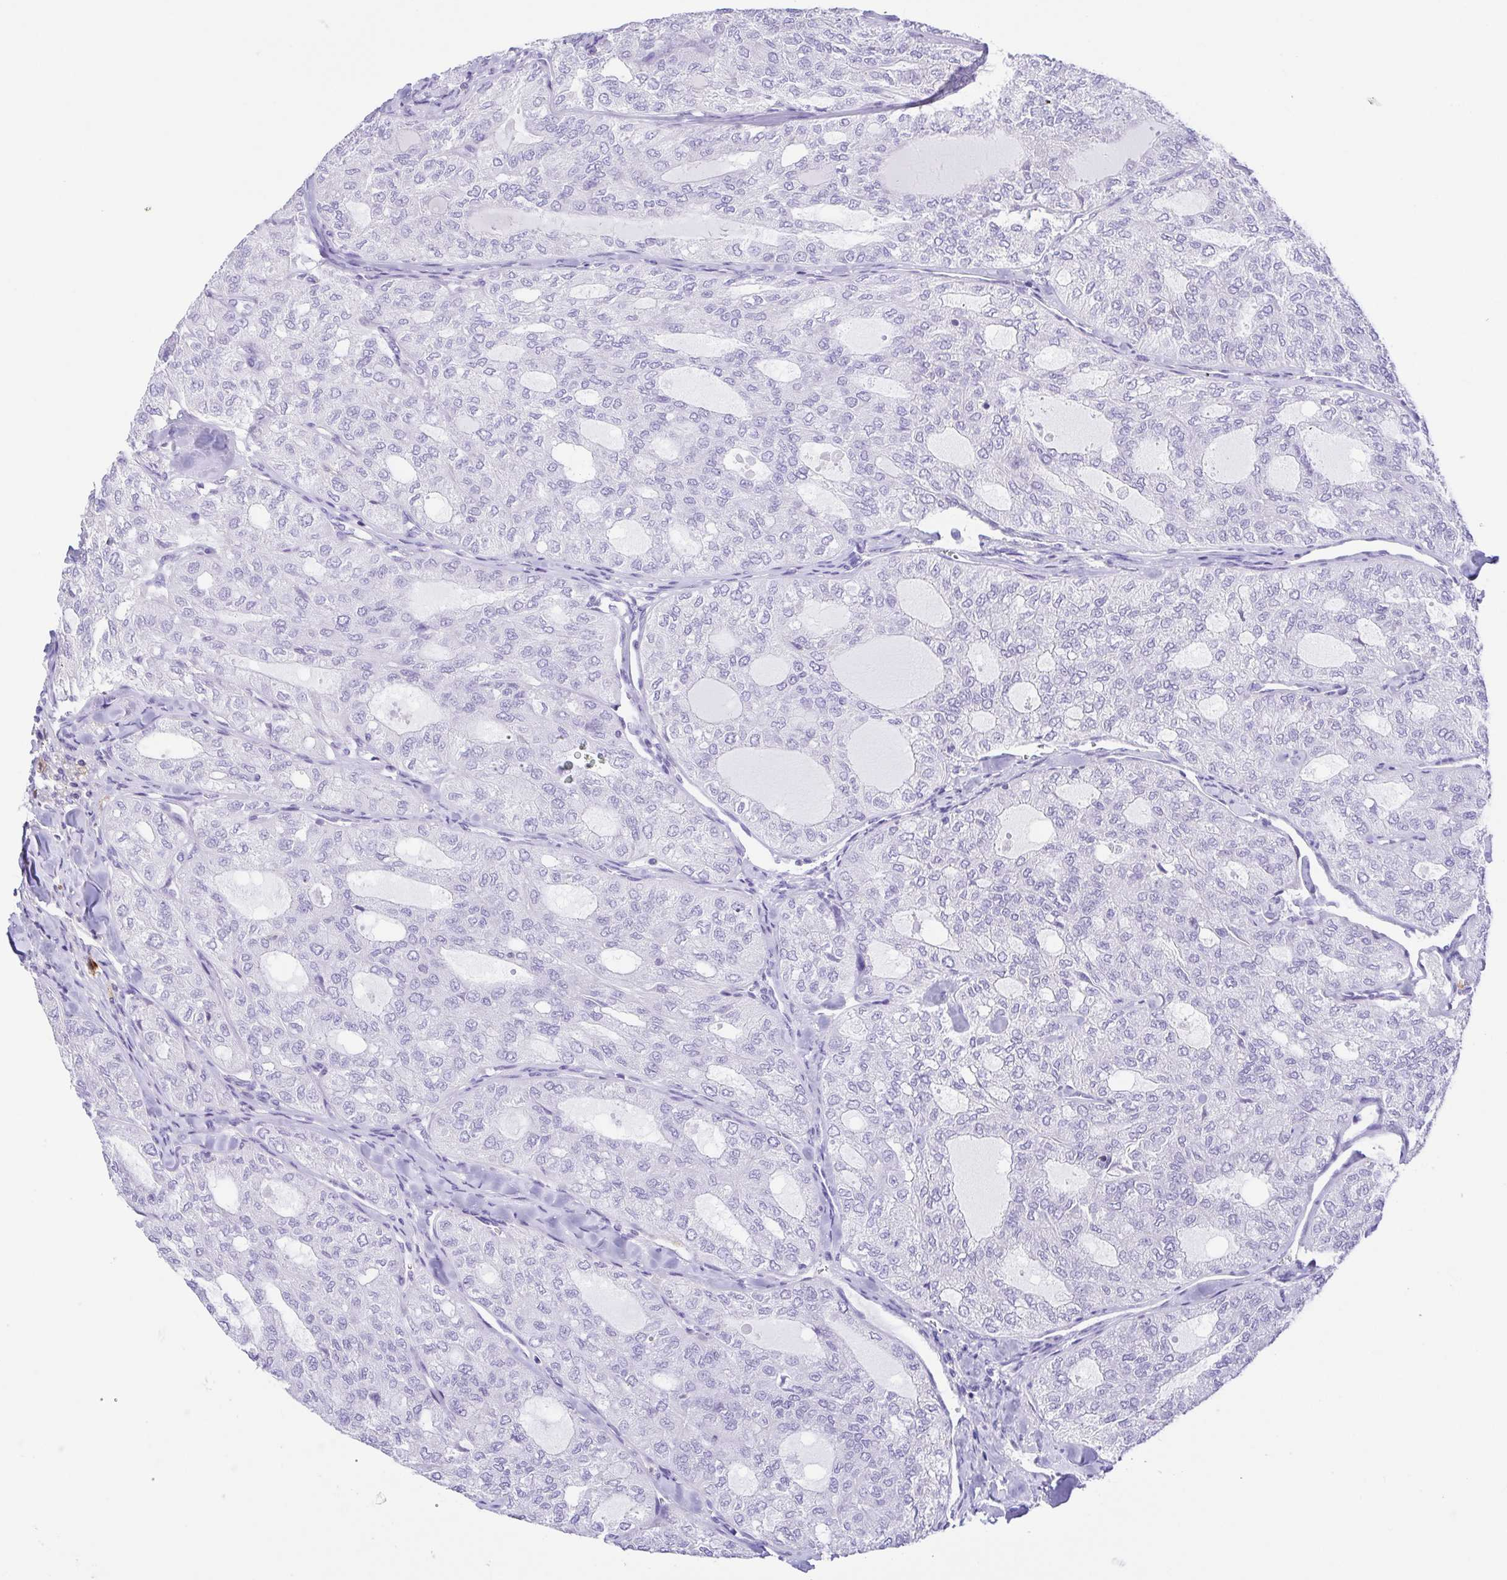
{"staining": {"intensity": "negative", "quantity": "none", "location": "none"}, "tissue": "thyroid cancer", "cell_type": "Tumor cells", "image_type": "cancer", "snomed": [{"axis": "morphology", "description": "Follicular adenoma carcinoma, NOS"}, {"axis": "topography", "description": "Thyroid gland"}], "caption": "Thyroid cancer was stained to show a protein in brown. There is no significant expression in tumor cells.", "gene": "ARPP21", "patient": {"sex": "male", "age": 75}}